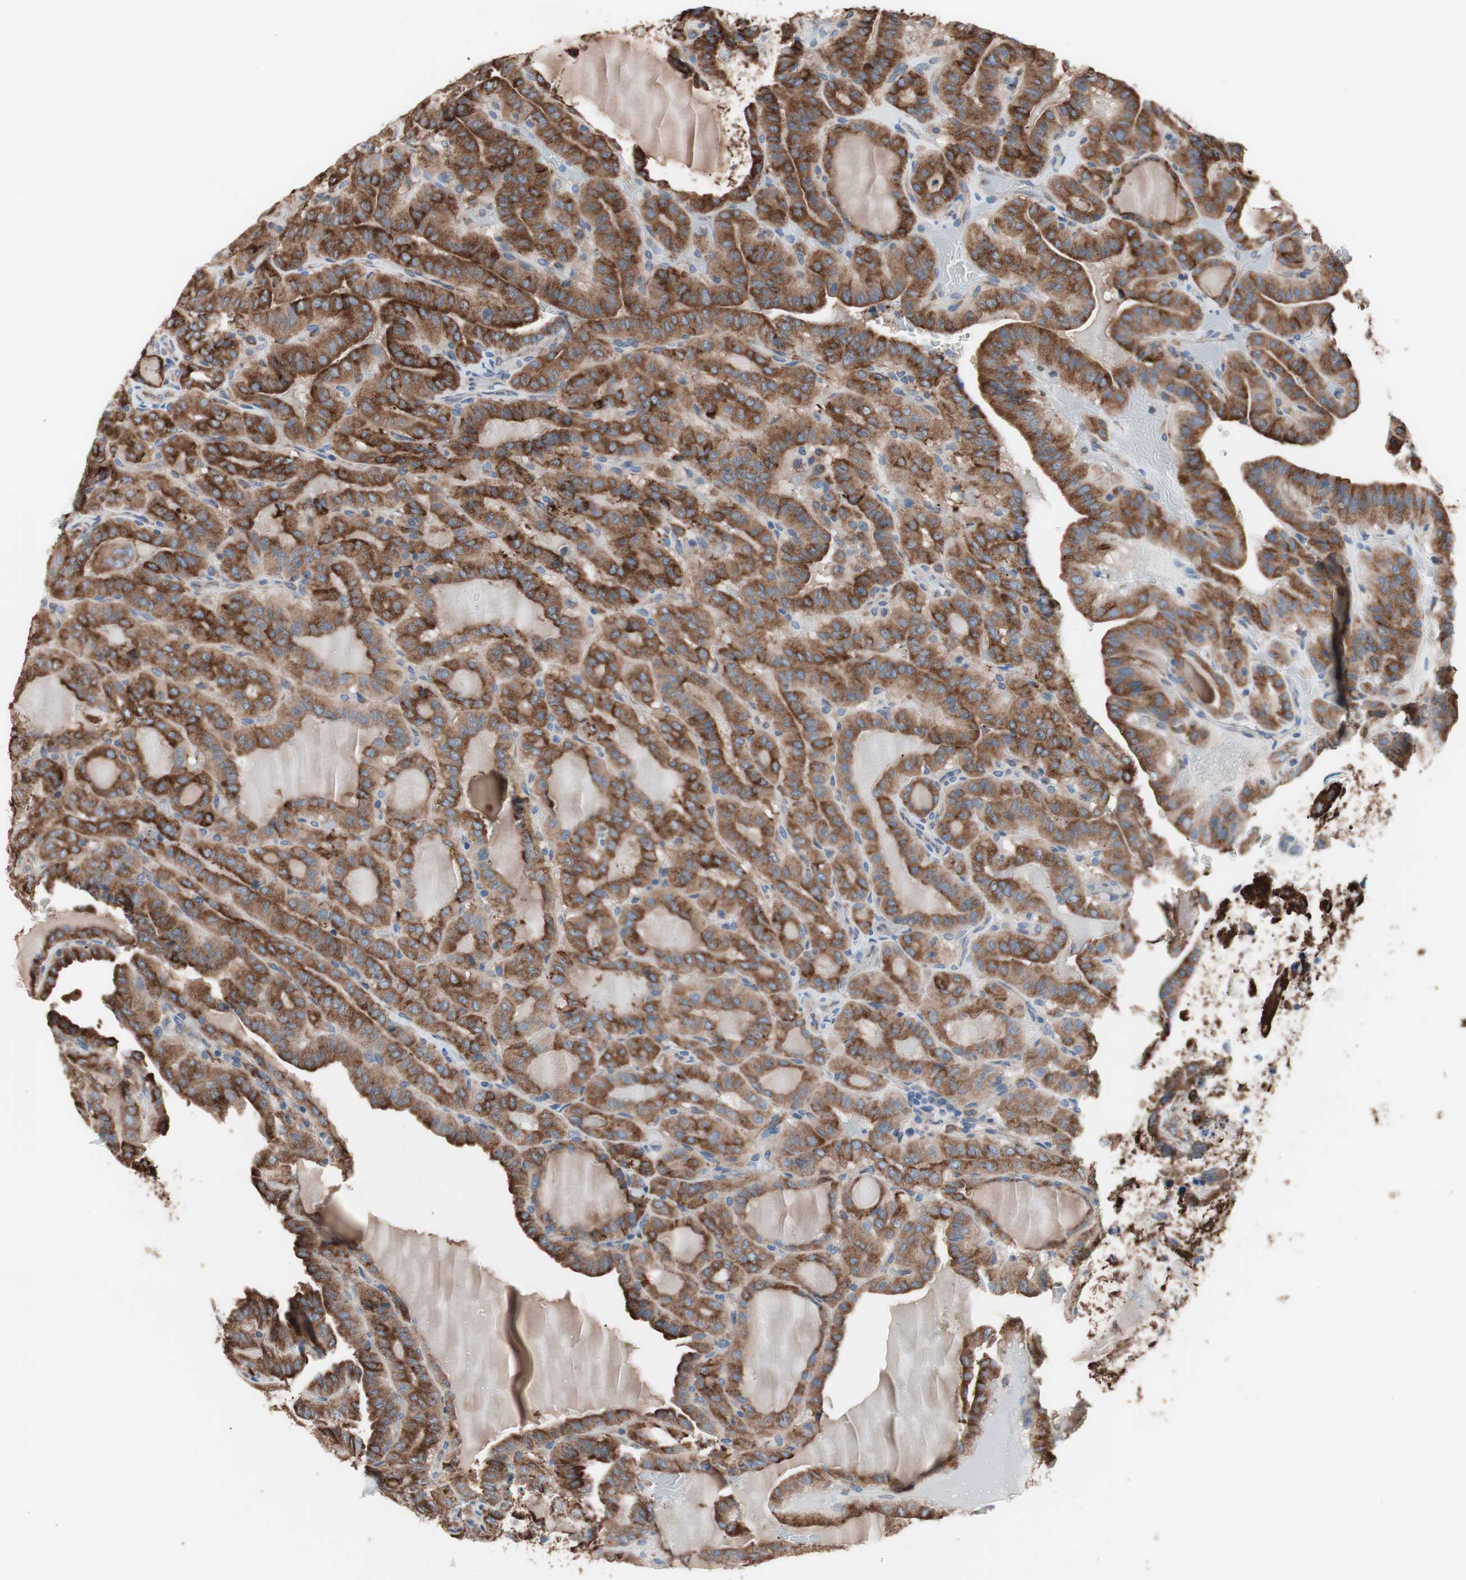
{"staining": {"intensity": "strong", "quantity": ">75%", "location": "cytoplasmic/membranous"}, "tissue": "thyroid cancer", "cell_type": "Tumor cells", "image_type": "cancer", "snomed": [{"axis": "morphology", "description": "Papillary adenocarcinoma, NOS"}, {"axis": "topography", "description": "Thyroid gland"}], "caption": "Brown immunohistochemical staining in papillary adenocarcinoma (thyroid) exhibits strong cytoplasmic/membranous positivity in about >75% of tumor cells. Immunohistochemistry (ihc) stains the protein in brown and the nuclei are stained blue.", "gene": "SLC27A4", "patient": {"sex": "male", "age": 77}}